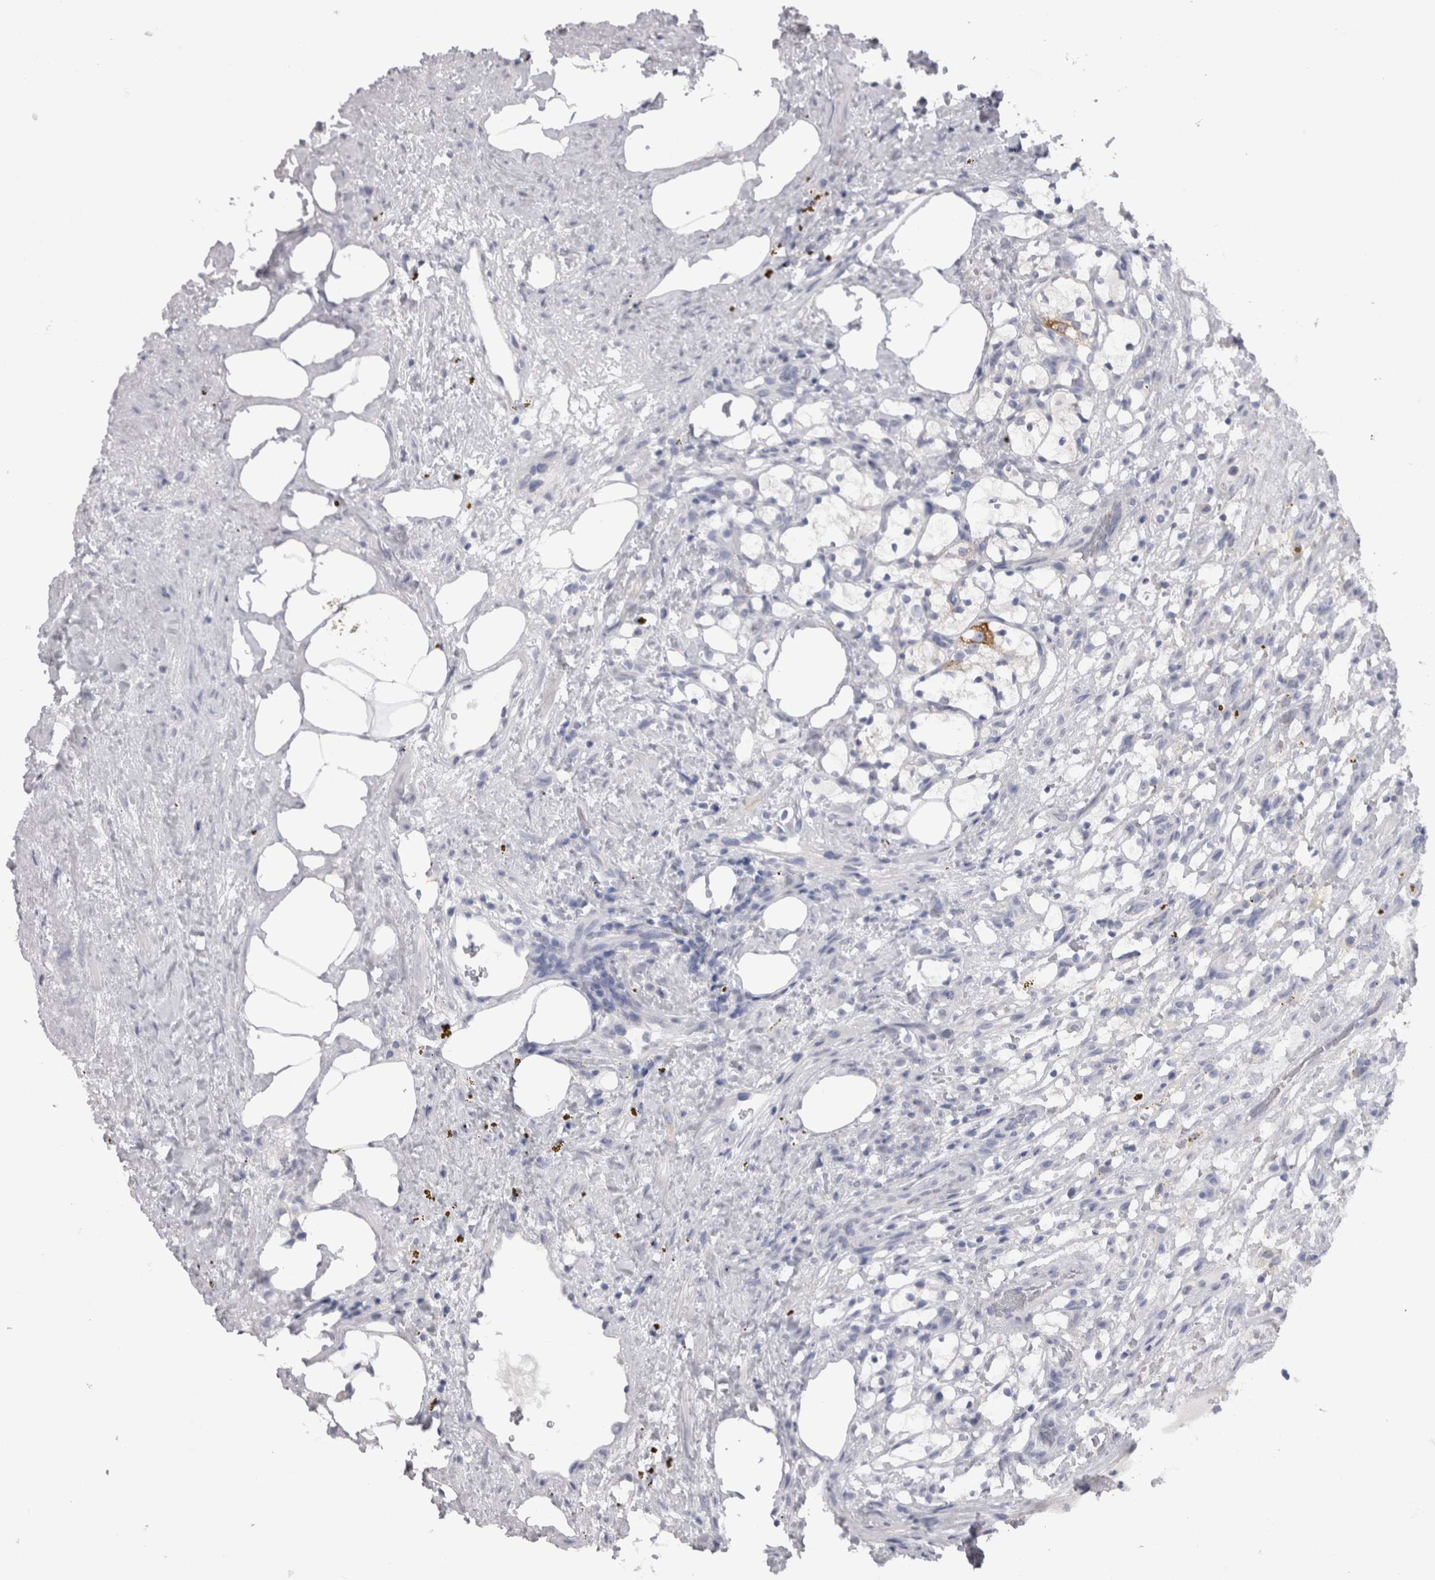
{"staining": {"intensity": "negative", "quantity": "none", "location": "none"}, "tissue": "renal cancer", "cell_type": "Tumor cells", "image_type": "cancer", "snomed": [{"axis": "morphology", "description": "Adenocarcinoma, NOS"}, {"axis": "topography", "description": "Kidney"}], "caption": "Immunohistochemical staining of human renal adenocarcinoma displays no significant positivity in tumor cells.", "gene": "LRRC40", "patient": {"sex": "female", "age": 69}}